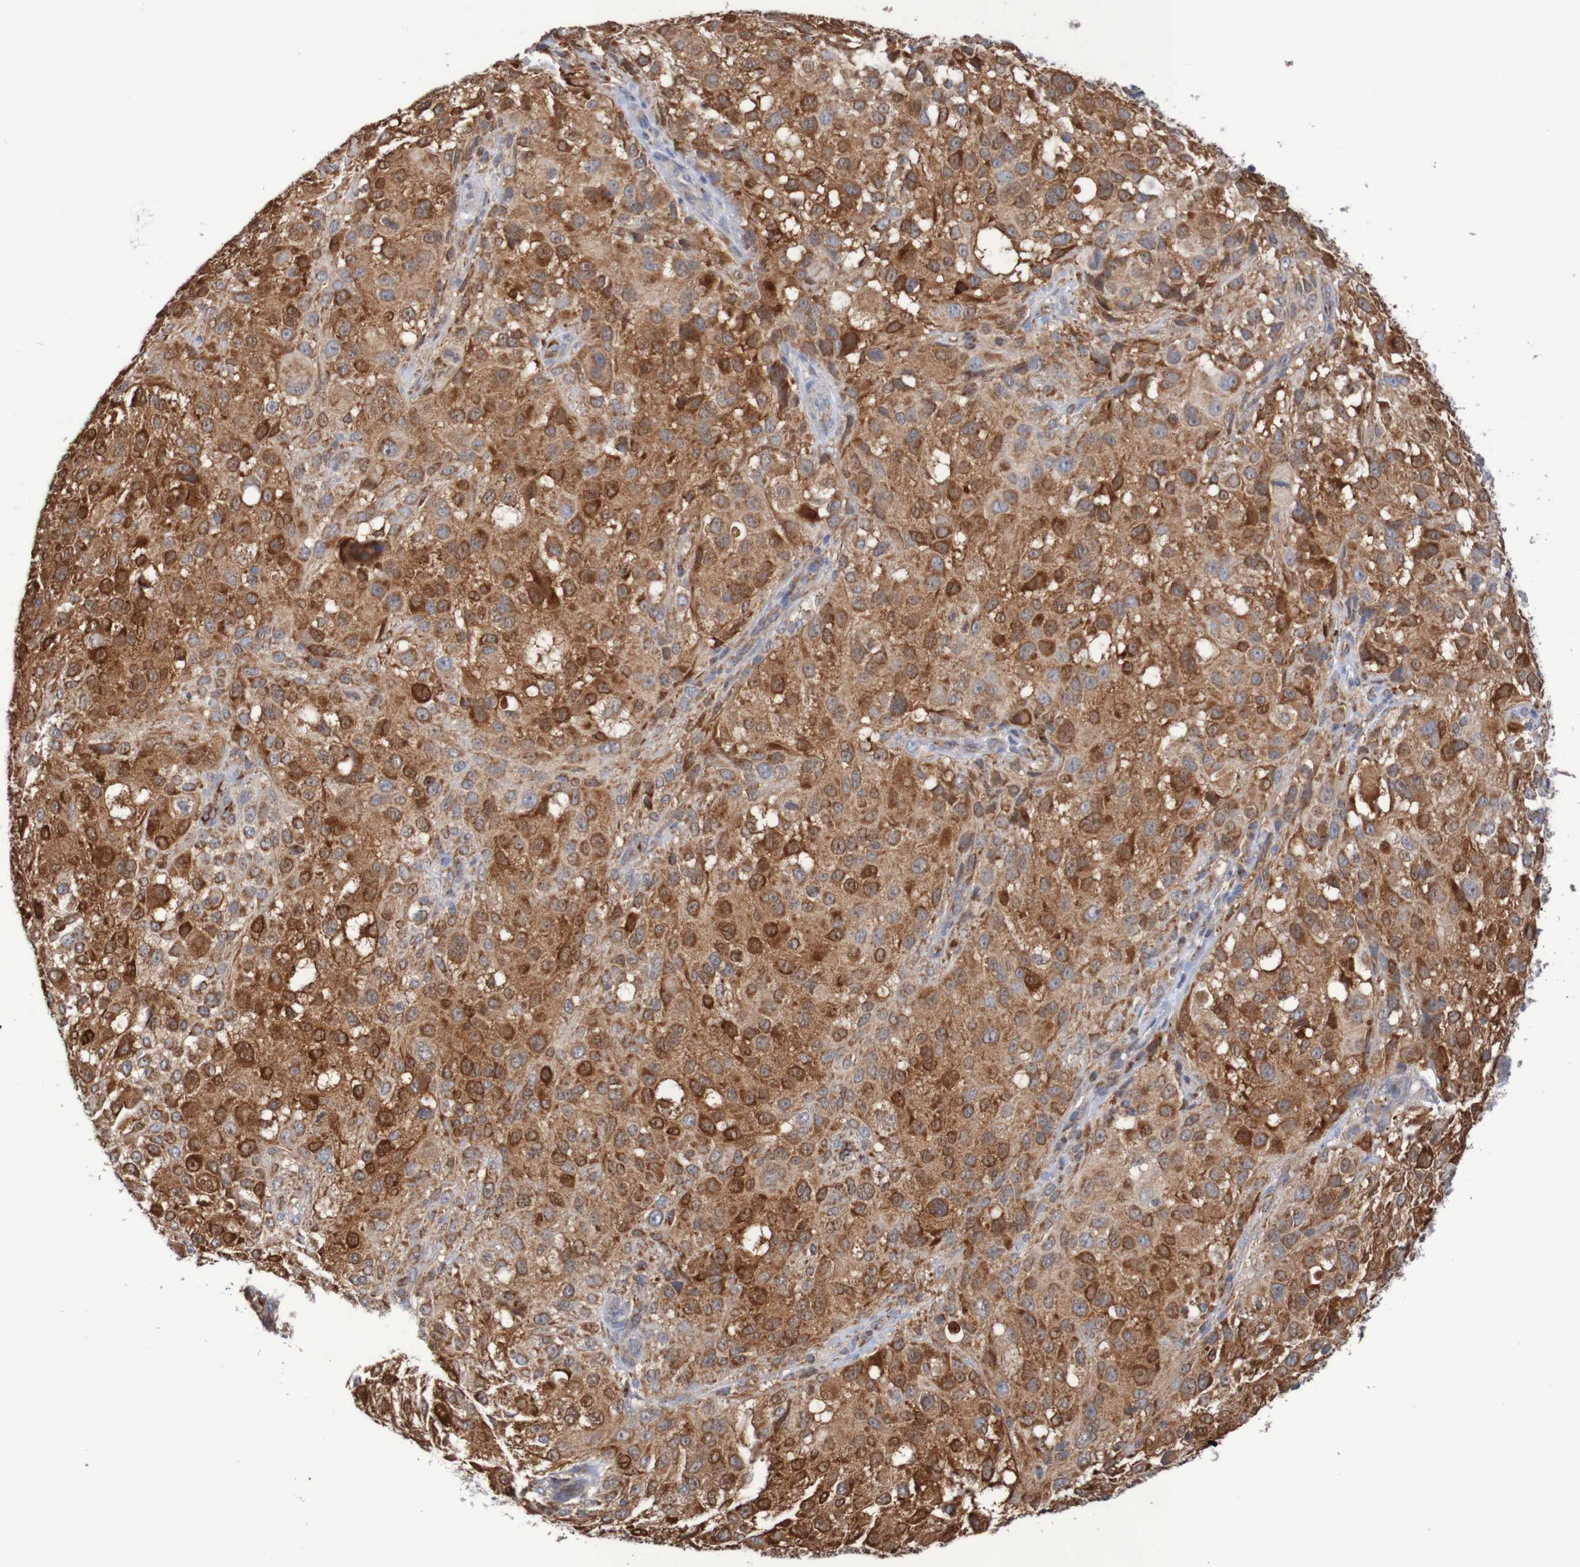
{"staining": {"intensity": "moderate", "quantity": ">75%", "location": "cytoplasmic/membranous"}, "tissue": "melanoma", "cell_type": "Tumor cells", "image_type": "cancer", "snomed": [{"axis": "morphology", "description": "Necrosis, NOS"}, {"axis": "morphology", "description": "Malignant melanoma, NOS"}, {"axis": "topography", "description": "Skin"}], "caption": "Immunohistochemical staining of melanoma exhibits medium levels of moderate cytoplasmic/membranous positivity in approximately >75% of tumor cells.", "gene": "MMEL1", "patient": {"sex": "female", "age": 87}}